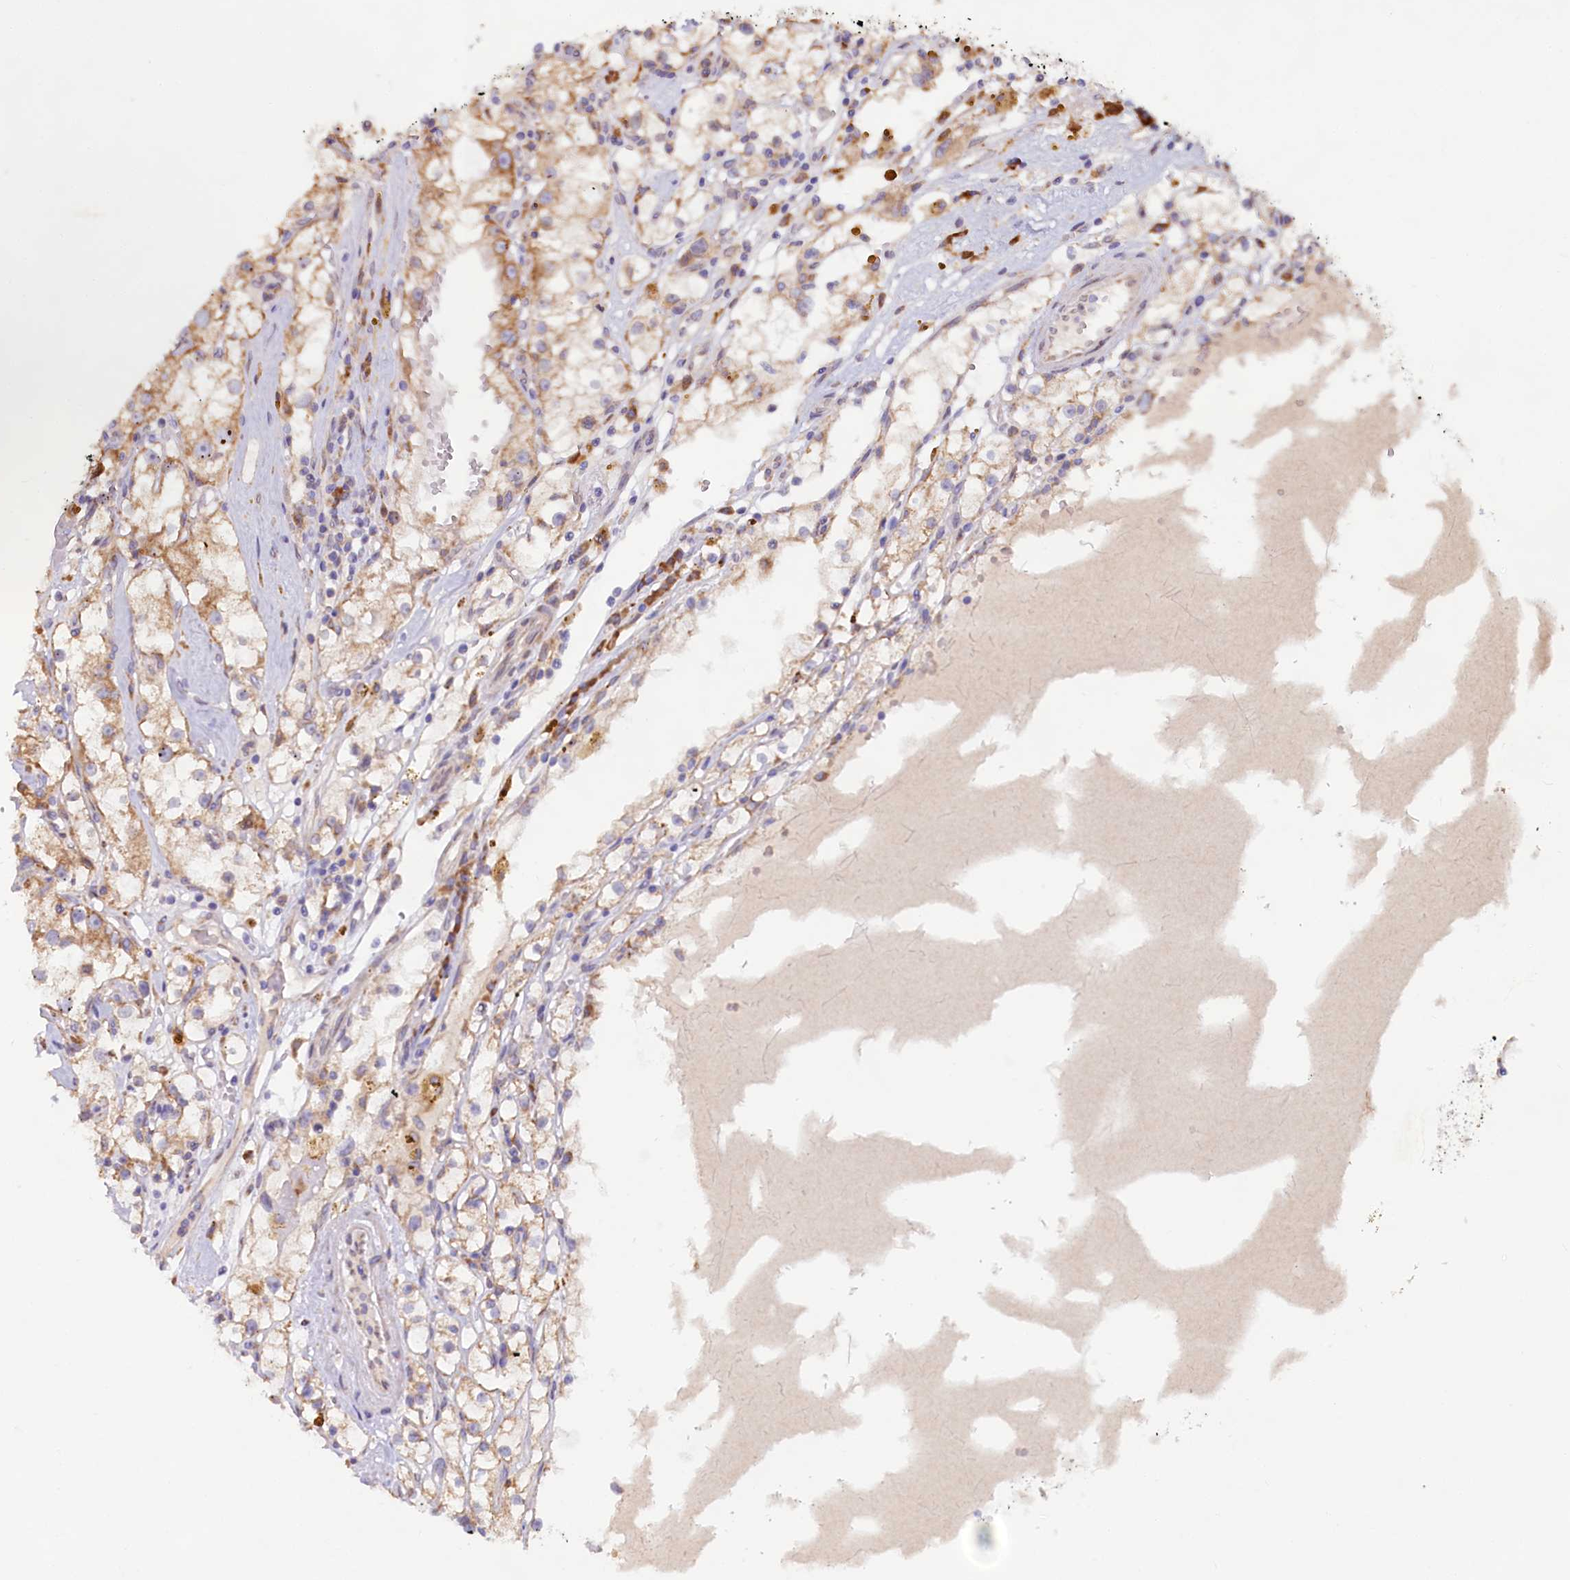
{"staining": {"intensity": "moderate", "quantity": ">75%", "location": "cytoplasmic/membranous"}, "tissue": "renal cancer", "cell_type": "Tumor cells", "image_type": "cancer", "snomed": [{"axis": "morphology", "description": "Adenocarcinoma, NOS"}, {"axis": "topography", "description": "Kidney"}], "caption": "An immunohistochemistry (IHC) micrograph of neoplastic tissue is shown. Protein staining in brown shows moderate cytoplasmic/membranous positivity in renal cancer (adenocarcinoma) within tumor cells.", "gene": "TBC1D19", "patient": {"sex": "male", "age": 56}}